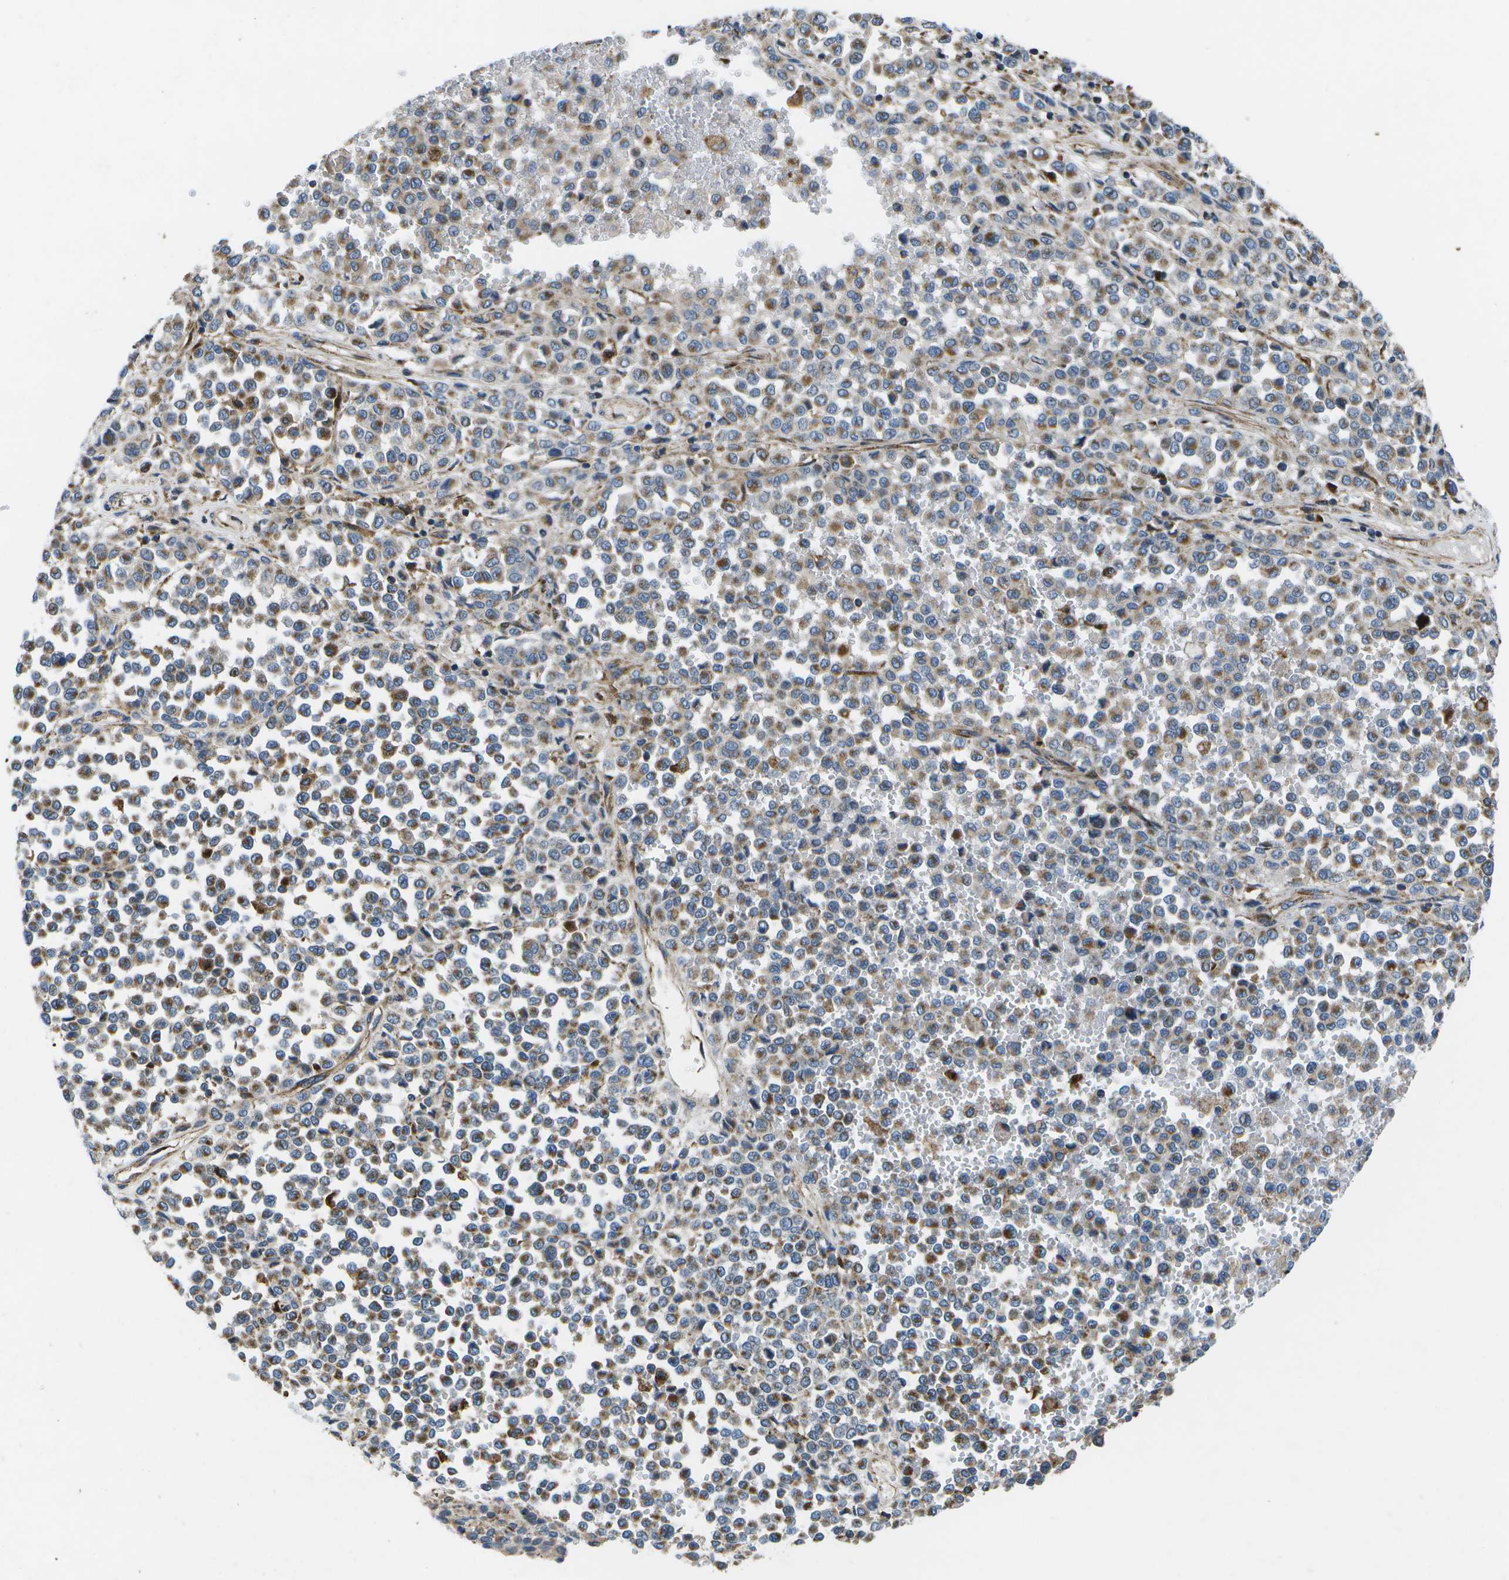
{"staining": {"intensity": "moderate", "quantity": "25%-75%", "location": "cytoplasmic/membranous"}, "tissue": "melanoma", "cell_type": "Tumor cells", "image_type": "cancer", "snomed": [{"axis": "morphology", "description": "Malignant melanoma, Metastatic site"}, {"axis": "topography", "description": "Pancreas"}], "caption": "Protein staining reveals moderate cytoplasmic/membranous positivity in about 25%-75% of tumor cells in melanoma. The staining was performed using DAB, with brown indicating positive protein expression. Nuclei are stained blue with hematoxylin.", "gene": "MVK", "patient": {"sex": "female", "age": 30}}